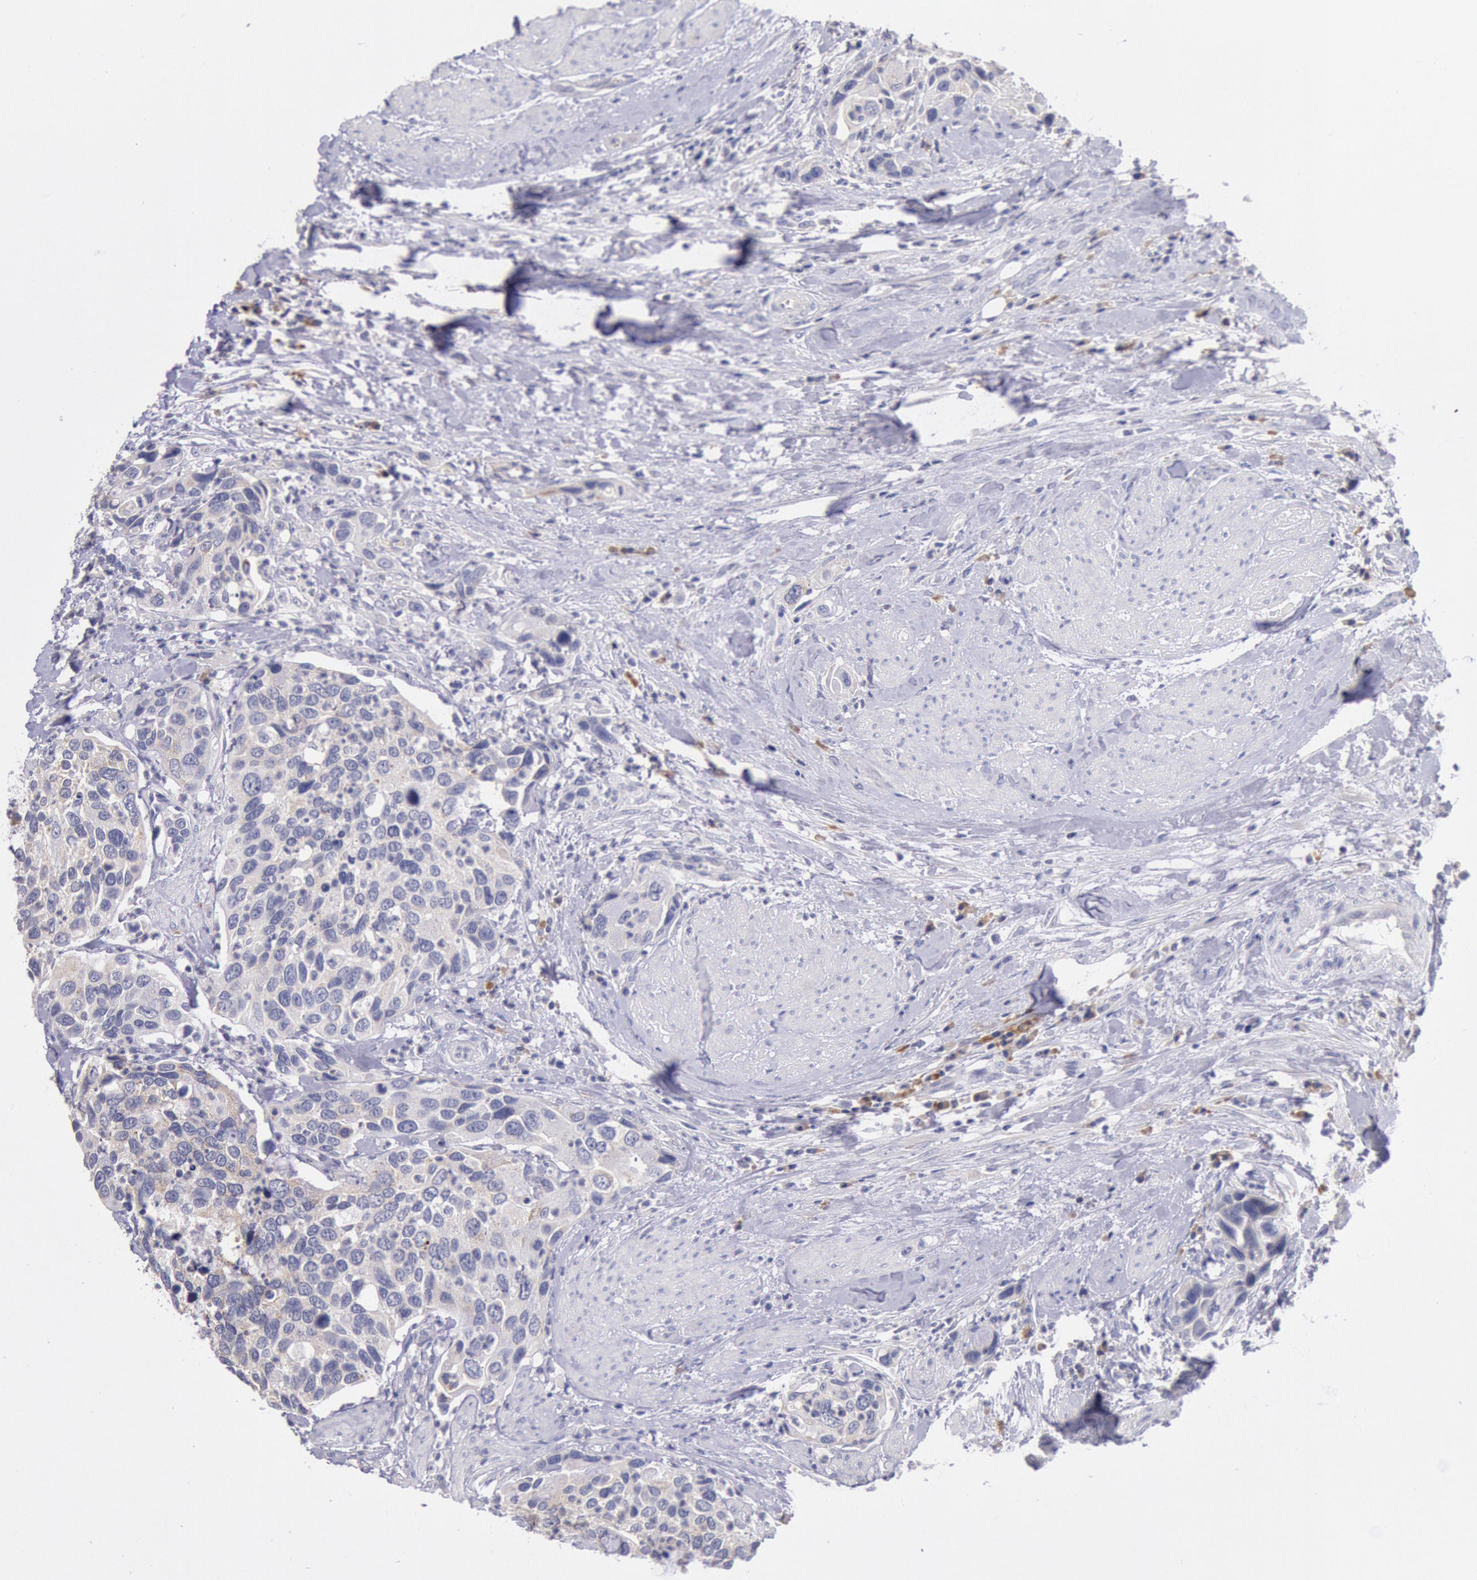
{"staining": {"intensity": "negative", "quantity": "none", "location": "none"}, "tissue": "urothelial cancer", "cell_type": "Tumor cells", "image_type": "cancer", "snomed": [{"axis": "morphology", "description": "Urothelial carcinoma, High grade"}, {"axis": "topography", "description": "Urinary bladder"}], "caption": "Immunohistochemical staining of urothelial cancer demonstrates no significant positivity in tumor cells.", "gene": "GAL3ST1", "patient": {"sex": "male", "age": 66}}